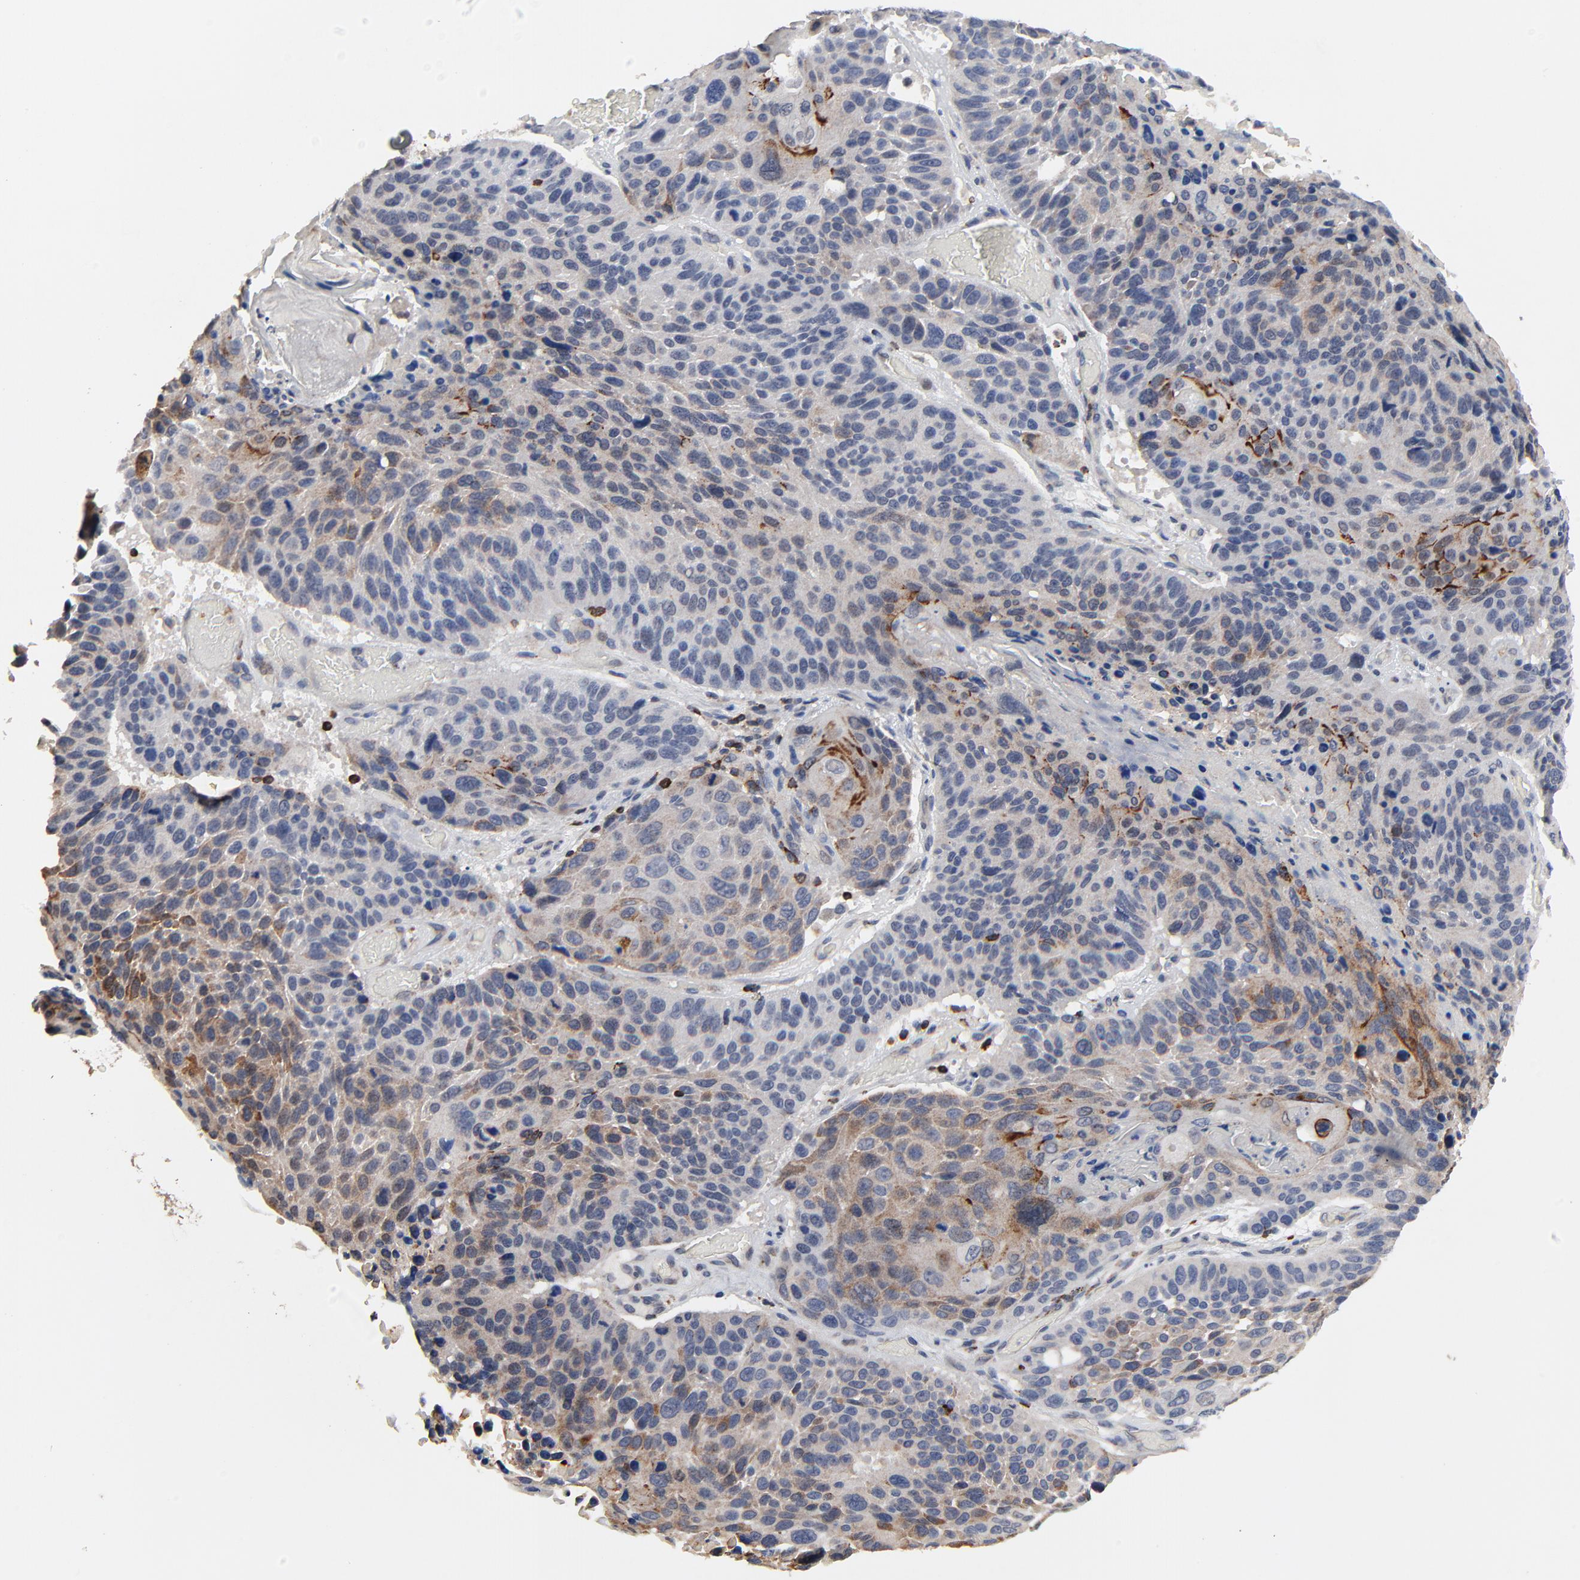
{"staining": {"intensity": "moderate", "quantity": "25%-75%", "location": "cytoplasmic/membranous"}, "tissue": "lung cancer", "cell_type": "Tumor cells", "image_type": "cancer", "snomed": [{"axis": "morphology", "description": "Squamous cell carcinoma, NOS"}, {"axis": "topography", "description": "Lung"}], "caption": "DAB (3,3'-diaminobenzidine) immunohistochemical staining of human squamous cell carcinoma (lung) reveals moderate cytoplasmic/membranous protein expression in about 25%-75% of tumor cells. The staining was performed using DAB (3,3'-diaminobenzidine), with brown indicating positive protein expression. Nuclei are stained blue with hematoxylin.", "gene": "SKAP1", "patient": {"sex": "male", "age": 68}}